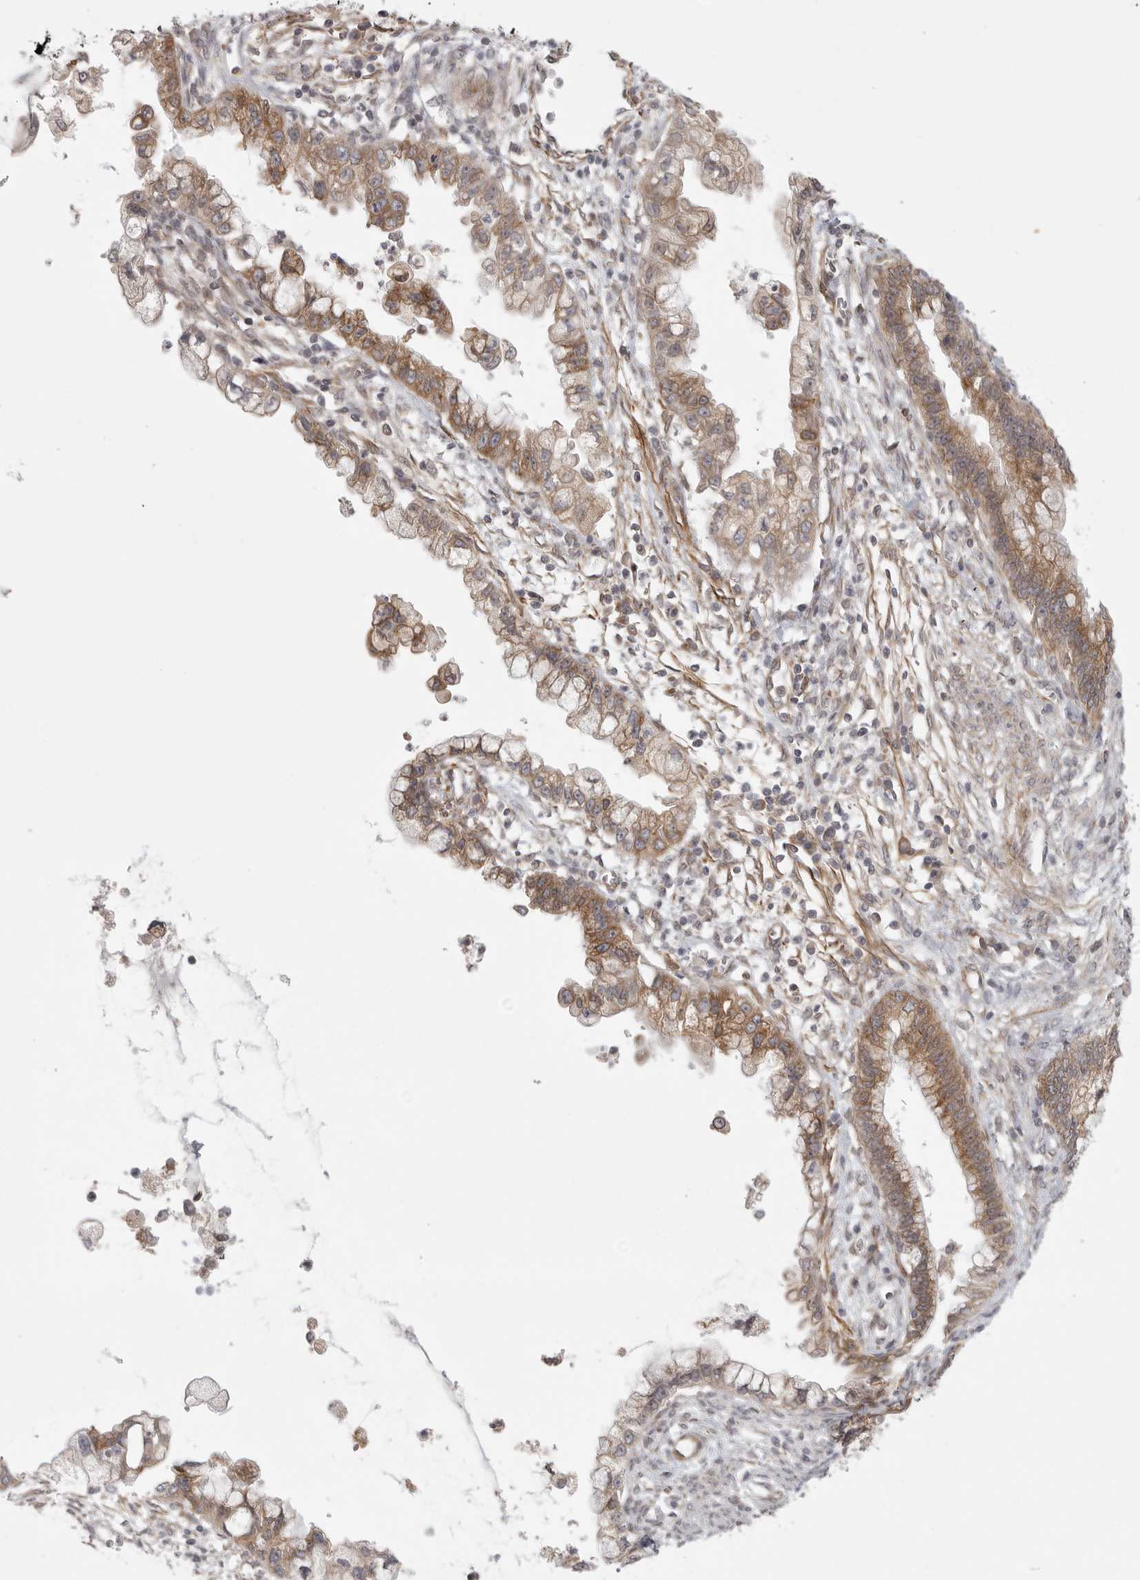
{"staining": {"intensity": "moderate", "quantity": ">75%", "location": "cytoplasmic/membranous"}, "tissue": "cervical cancer", "cell_type": "Tumor cells", "image_type": "cancer", "snomed": [{"axis": "morphology", "description": "Adenocarcinoma, NOS"}, {"axis": "topography", "description": "Cervix"}], "caption": "Tumor cells exhibit medium levels of moderate cytoplasmic/membranous expression in approximately >75% of cells in human cervical adenocarcinoma.", "gene": "CERS2", "patient": {"sex": "female", "age": 44}}